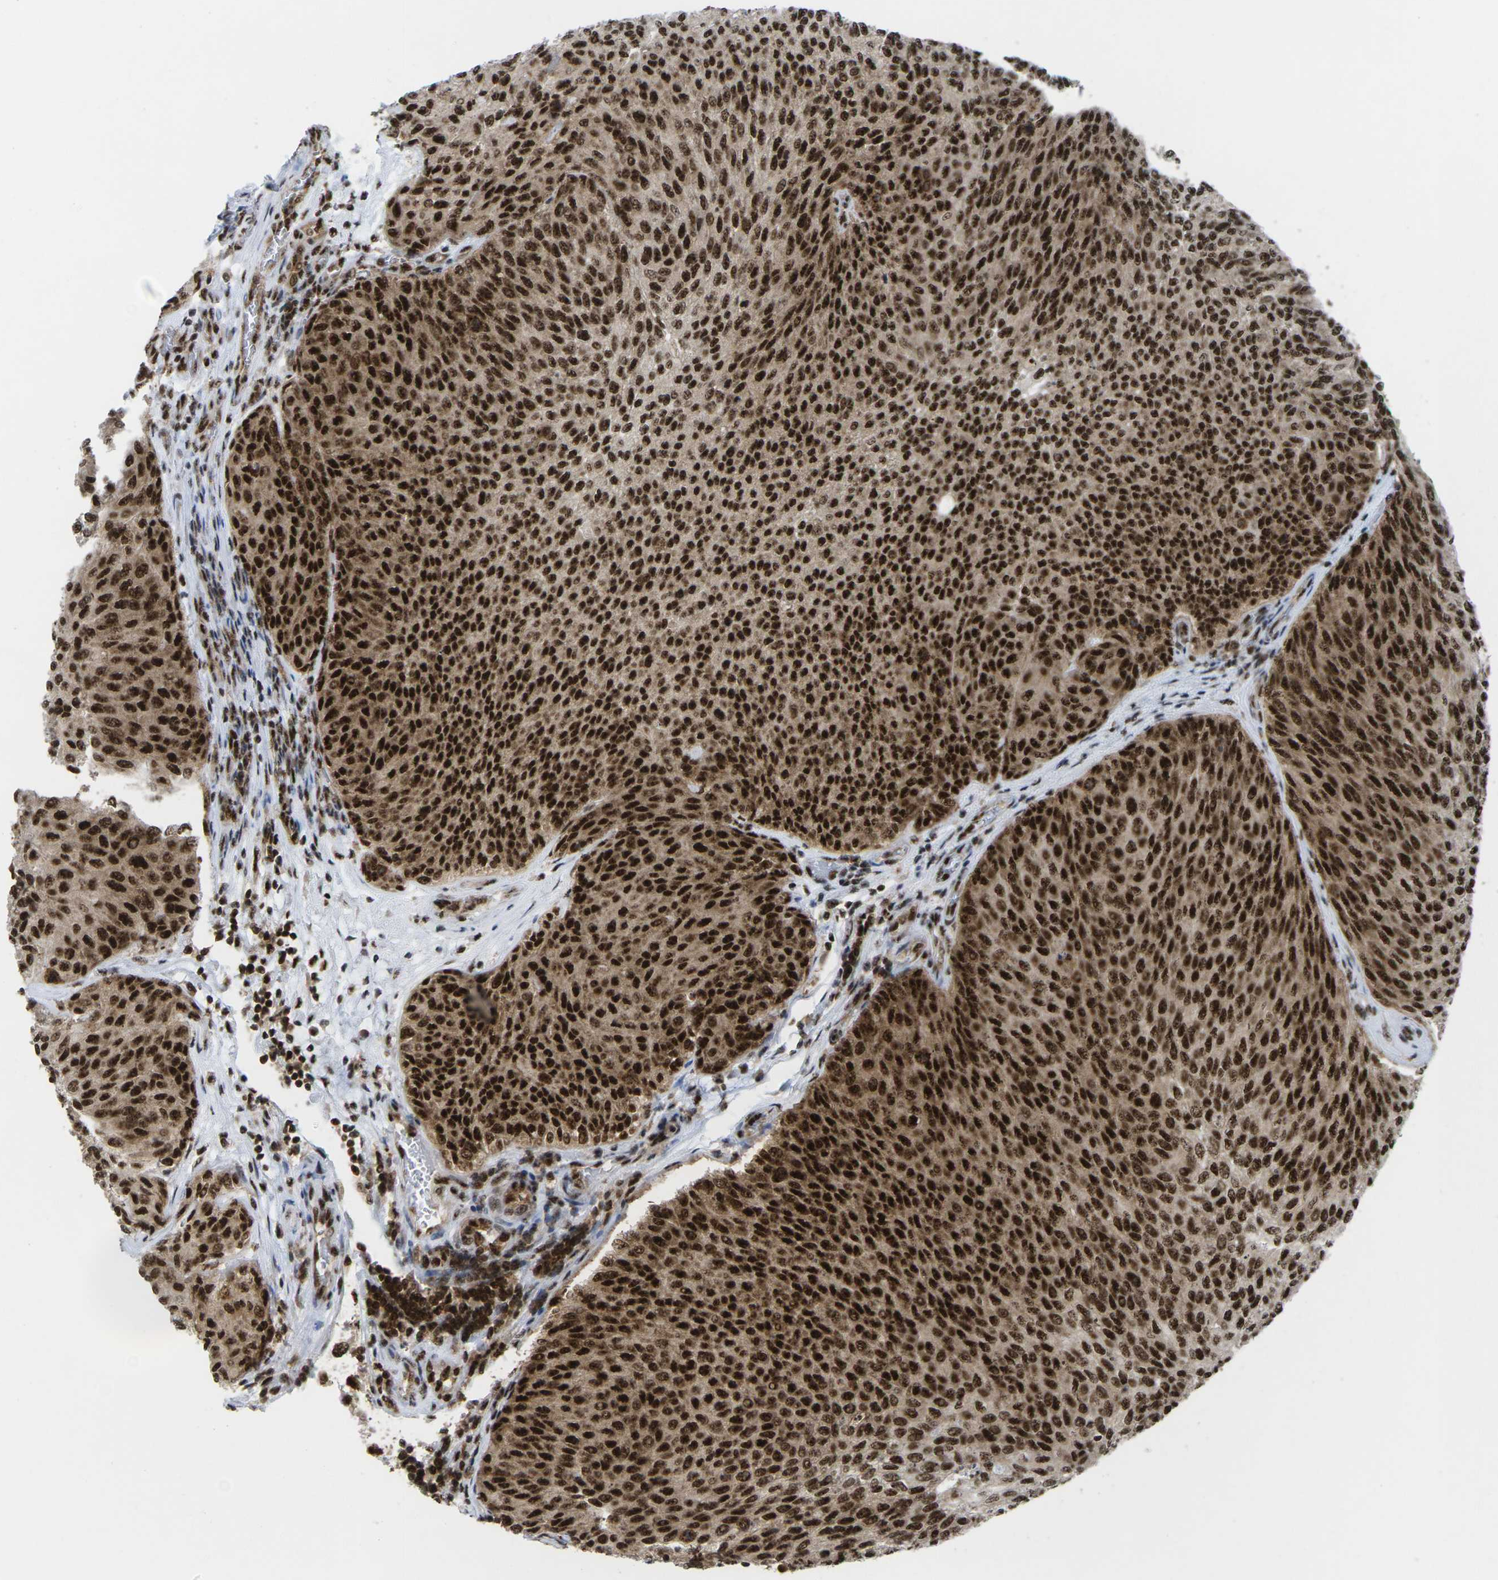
{"staining": {"intensity": "strong", "quantity": ">75%", "location": "cytoplasmic/membranous,nuclear"}, "tissue": "urothelial cancer", "cell_type": "Tumor cells", "image_type": "cancer", "snomed": [{"axis": "morphology", "description": "Urothelial carcinoma, Low grade"}, {"axis": "topography", "description": "Urinary bladder"}], "caption": "Protein staining by IHC reveals strong cytoplasmic/membranous and nuclear positivity in about >75% of tumor cells in urothelial cancer.", "gene": "MAGOH", "patient": {"sex": "female", "age": 79}}